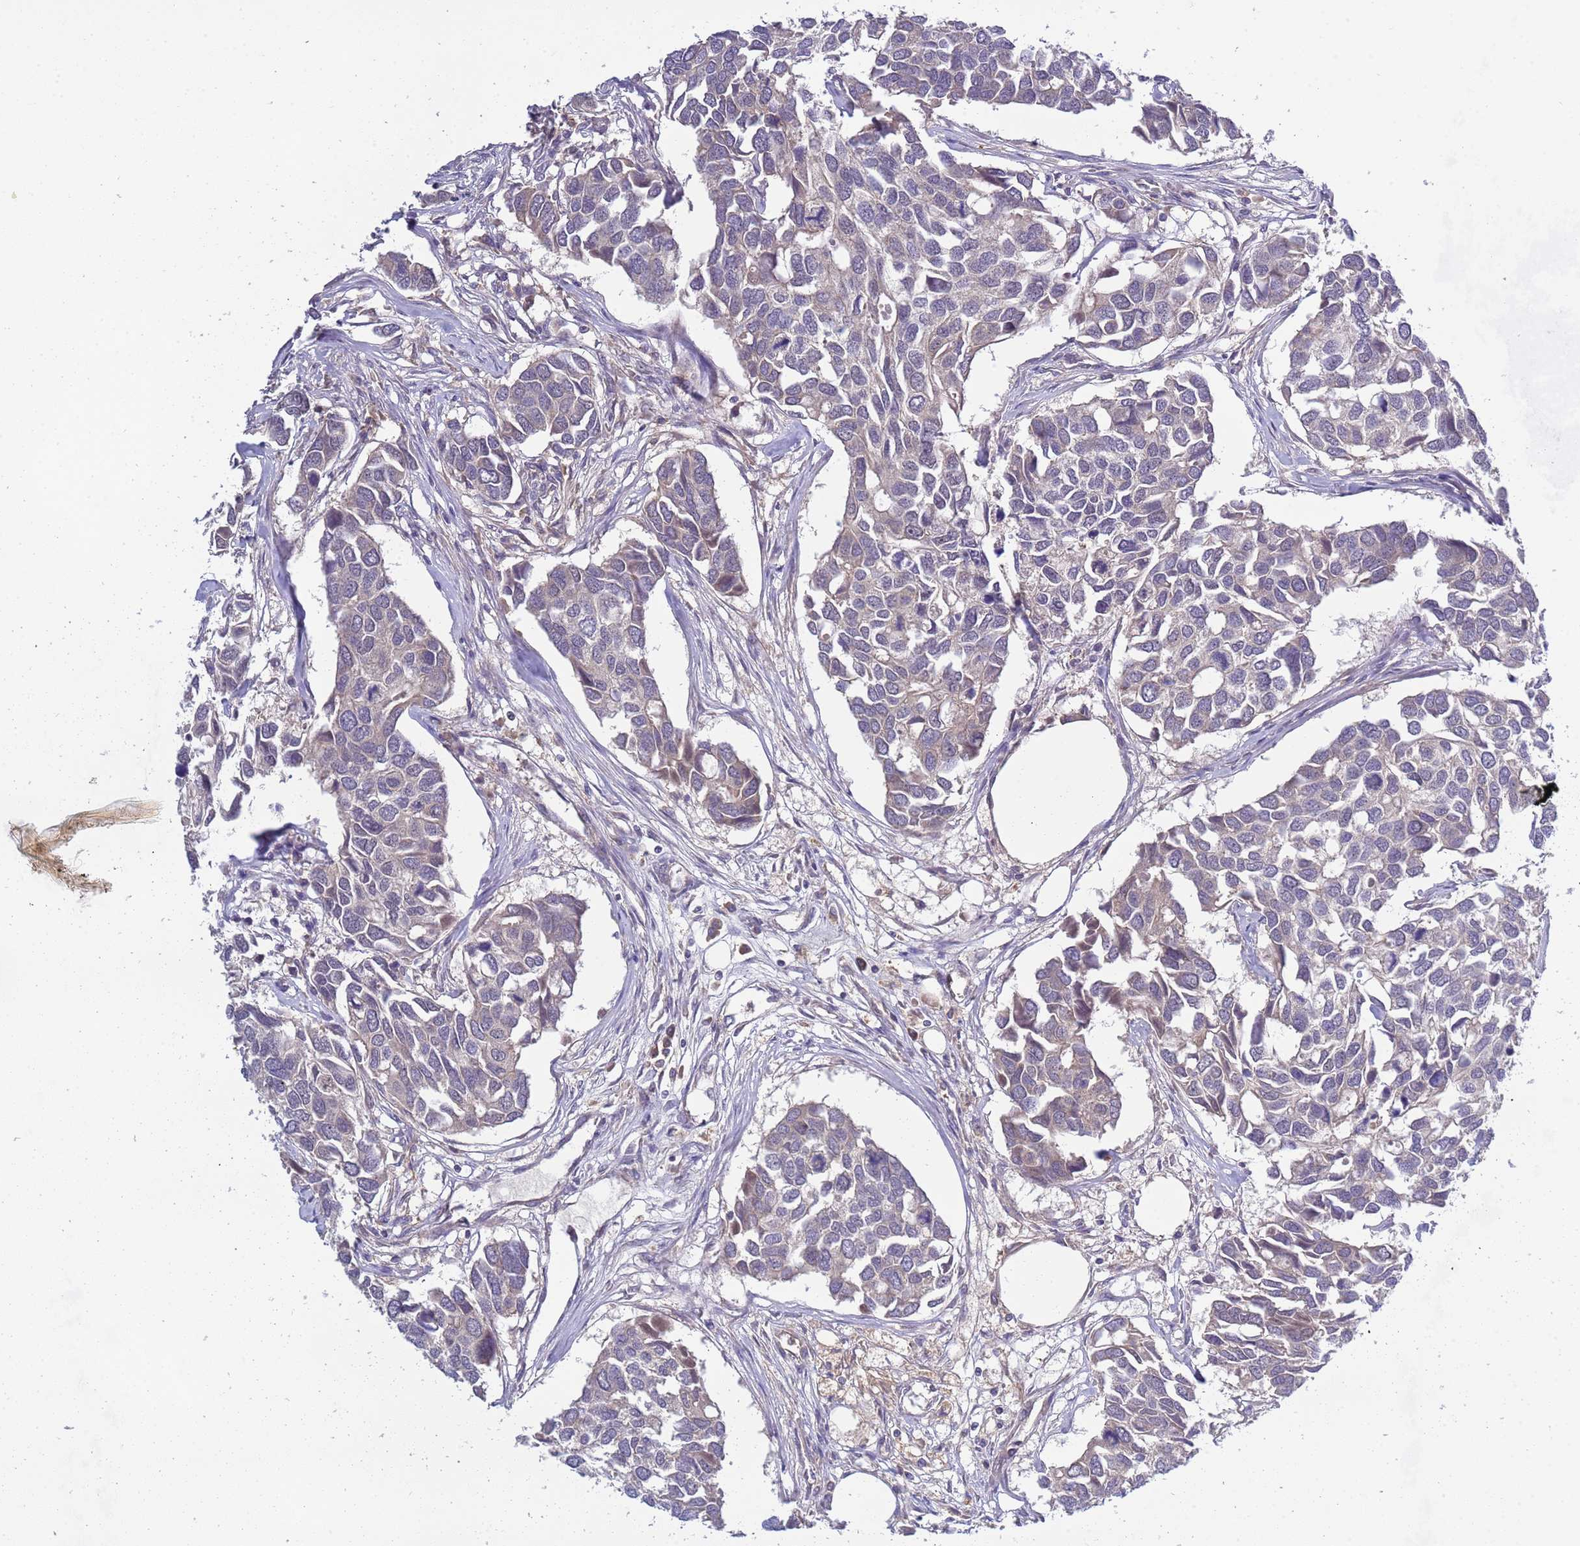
{"staining": {"intensity": "weak", "quantity": "<25%", "location": "nuclear"}, "tissue": "breast cancer", "cell_type": "Tumor cells", "image_type": "cancer", "snomed": [{"axis": "morphology", "description": "Duct carcinoma"}, {"axis": "topography", "description": "Breast"}], "caption": "Immunohistochemistry image of human breast invasive ductal carcinoma stained for a protein (brown), which displays no expression in tumor cells. Nuclei are stained in blue.", "gene": "CD53", "patient": {"sex": "female", "age": 83}}